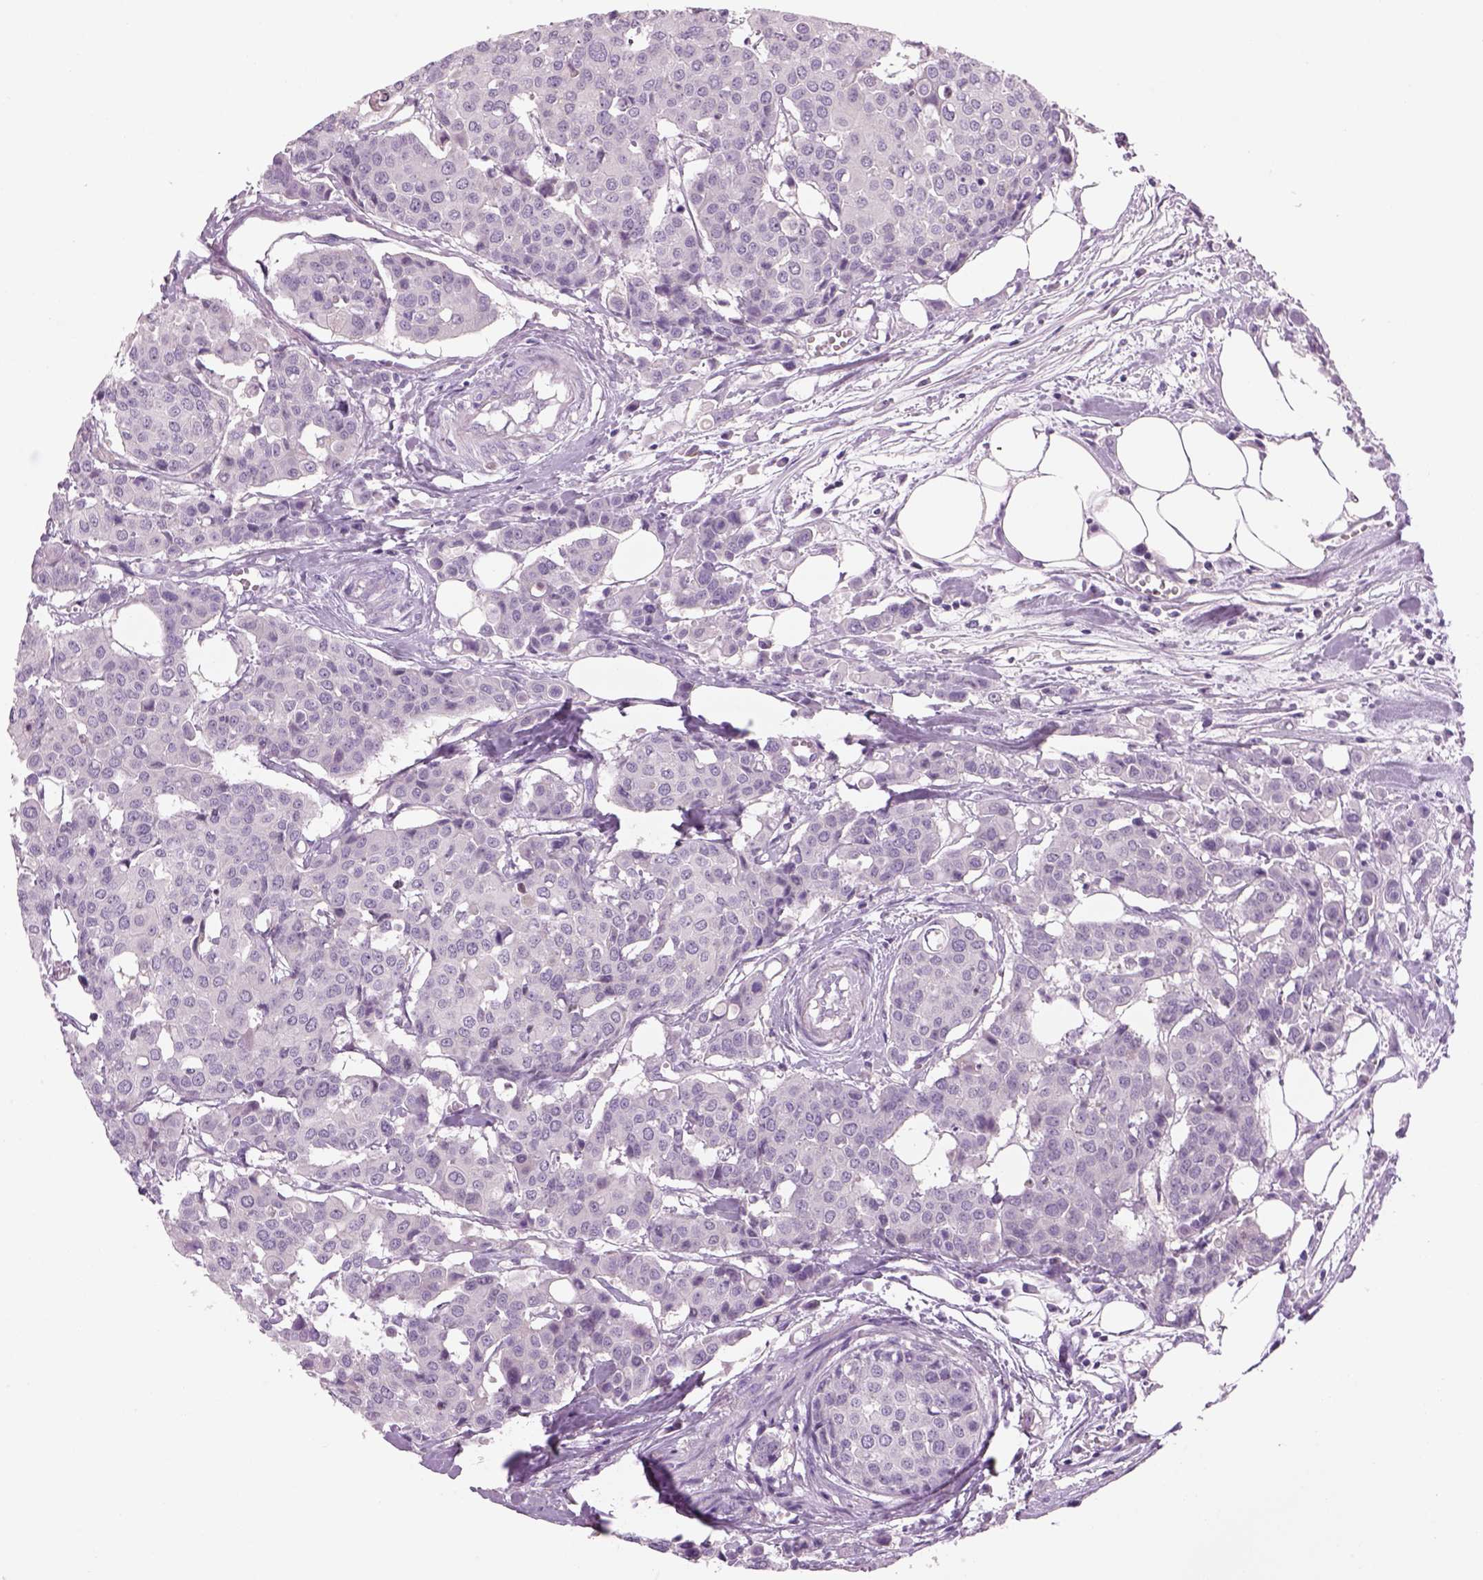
{"staining": {"intensity": "negative", "quantity": "none", "location": "none"}, "tissue": "carcinoid", "cell_type": "Tumor cells", "image_type": "cancer", "snomed": [{"axis": "morphology", "description": "Carcinoid, malignant, NOS"}, {"axis": "topography", "description": "Colon"}], "caption": "Immunohistochemical staining of malignant carcinoid exhibits no significant expression in tumor cells.", "gene": "MDH1B", "patient": {"sex": "male", "age": 81}}